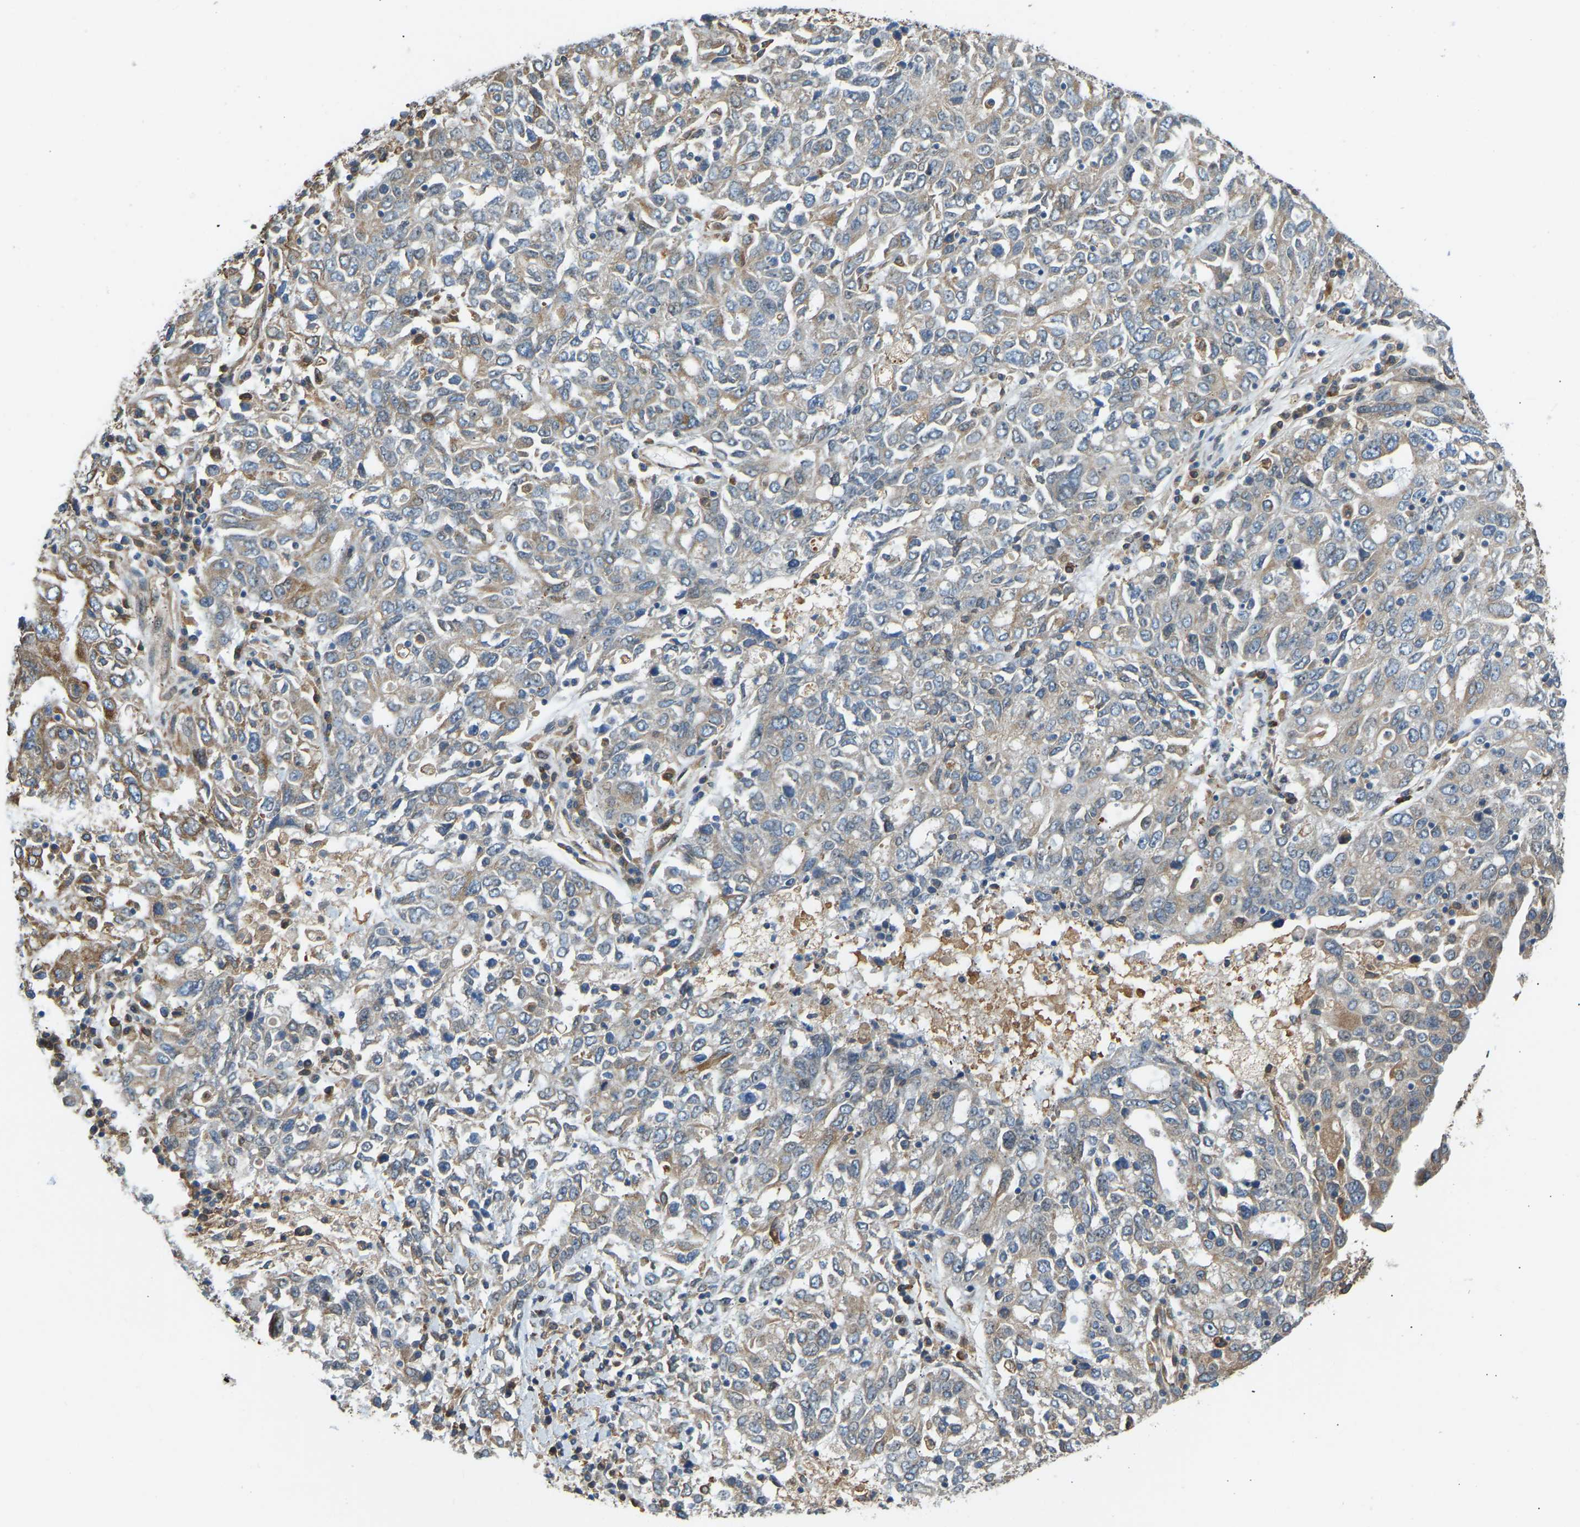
{"staining": {"intensity": "moderate", "quantity": "25%-75%", "location": "cytoplasmic/membranous"}, "tissue": "ovarian cancer", "cell_type": "Tumor cells", "image_type": "cancer", "snomed": [{"axis": "morphology", "description": "Carcinoma, endometroid"}, {"axis": "topography", "description": "Ovary"}], "caption": "An IHC histopathology image of neoplastic tissue is shown. Protein staining in brown highlights moderate cytoplasmic/membranous positivity in ovarian cancer (endometroid carcinoma) within tumor cells. Nuclei are stained in blue.", "gene": "OS9", "patient": {"sex": "female", "age": 62}}